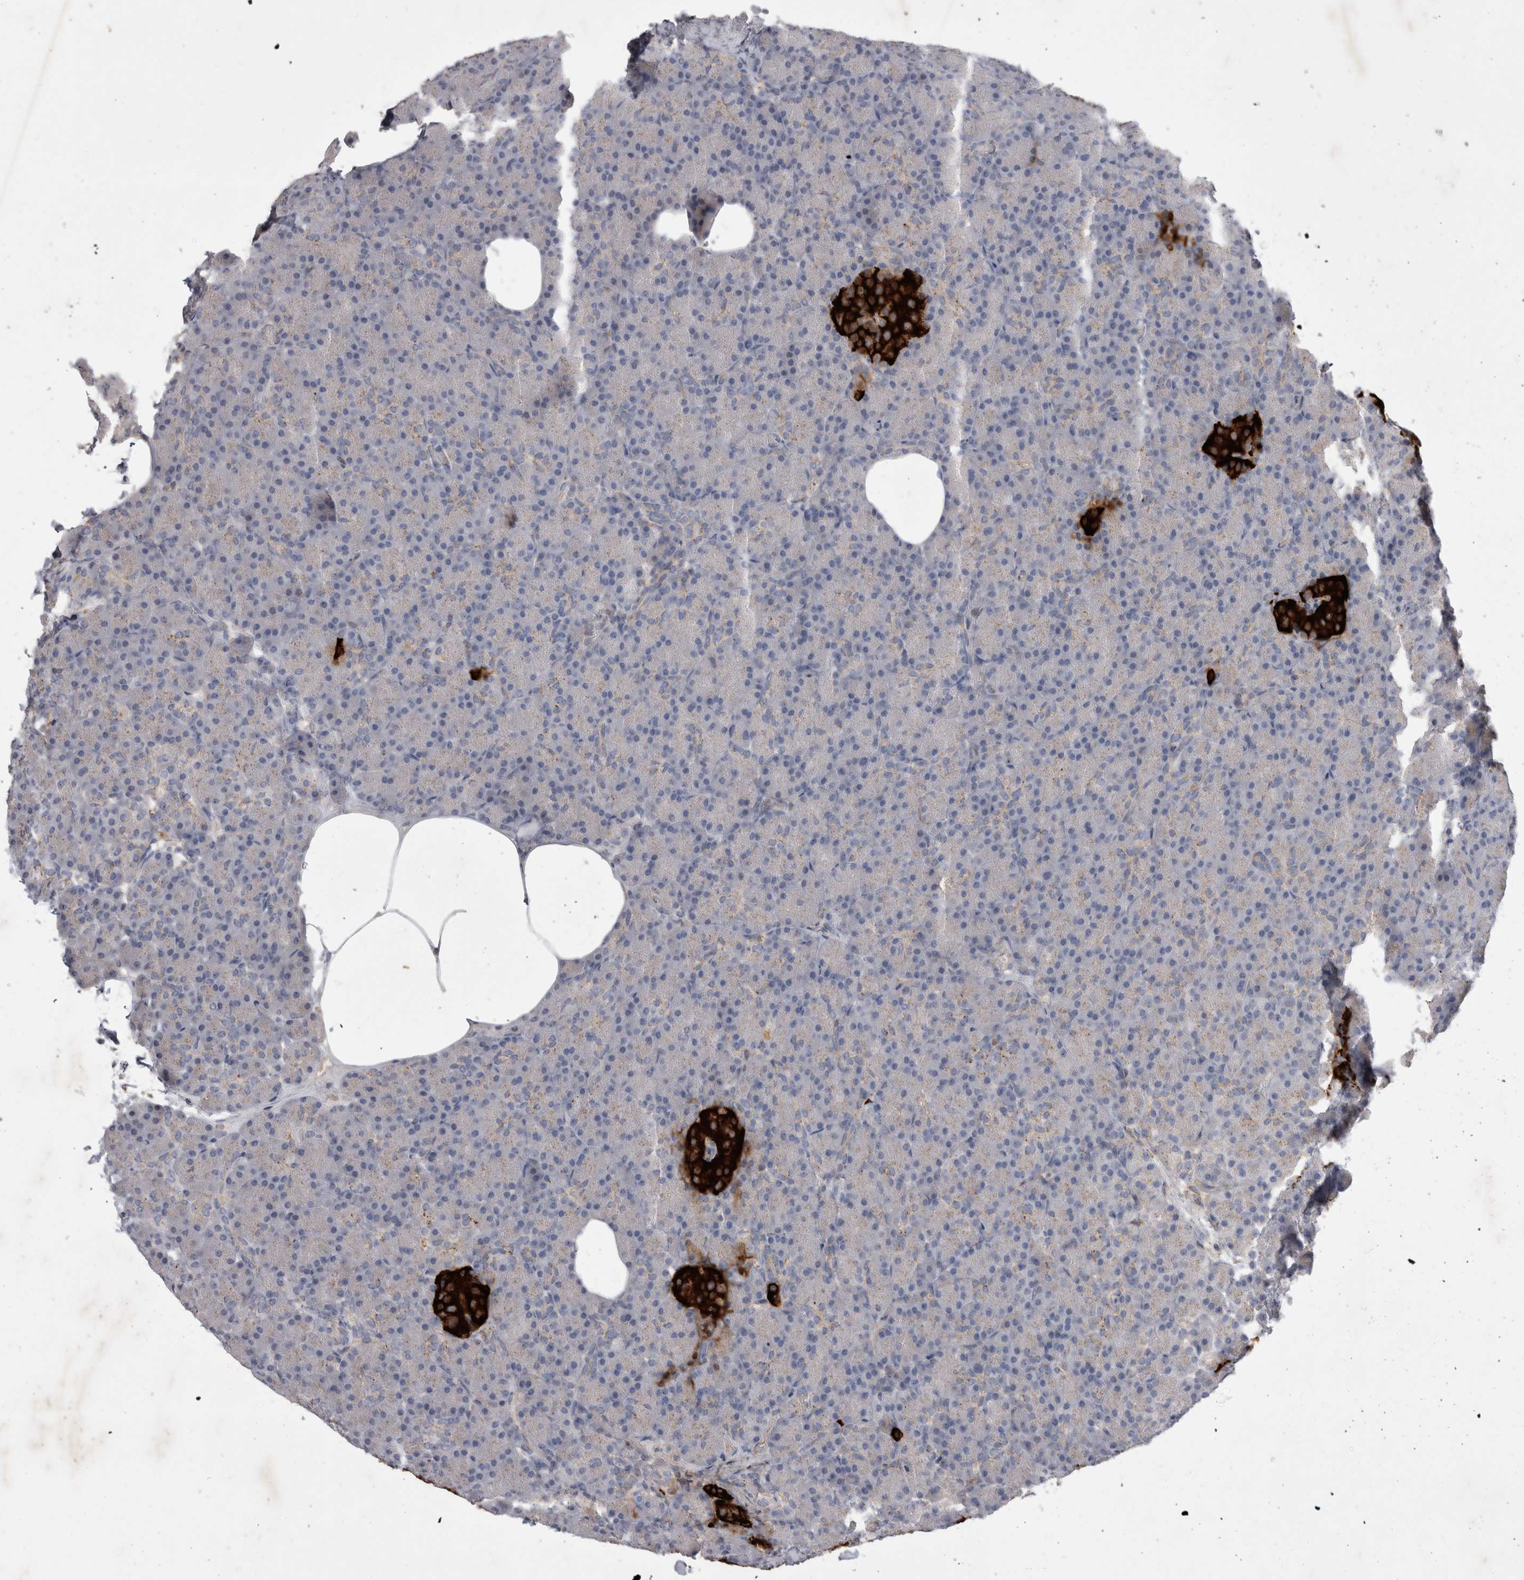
{"staining": {"intensity": "negative", "quantity": "none", "location": "none"}, "tissue": "pancreas", "cell_type": "Exocrine glandular cells", "image_type": "normal", "snomed": [{"axis": "morphology", "description": "Normal tissue, NOS"}, {"axis": "topography", "description": "Pancreas"}], "caption": "Immunohistochemical staining of benign pancreas displays no significant expression in exocrine glandular cells.", "gene": "STRADB", "patient": {"sex": "female", "age": 43}}